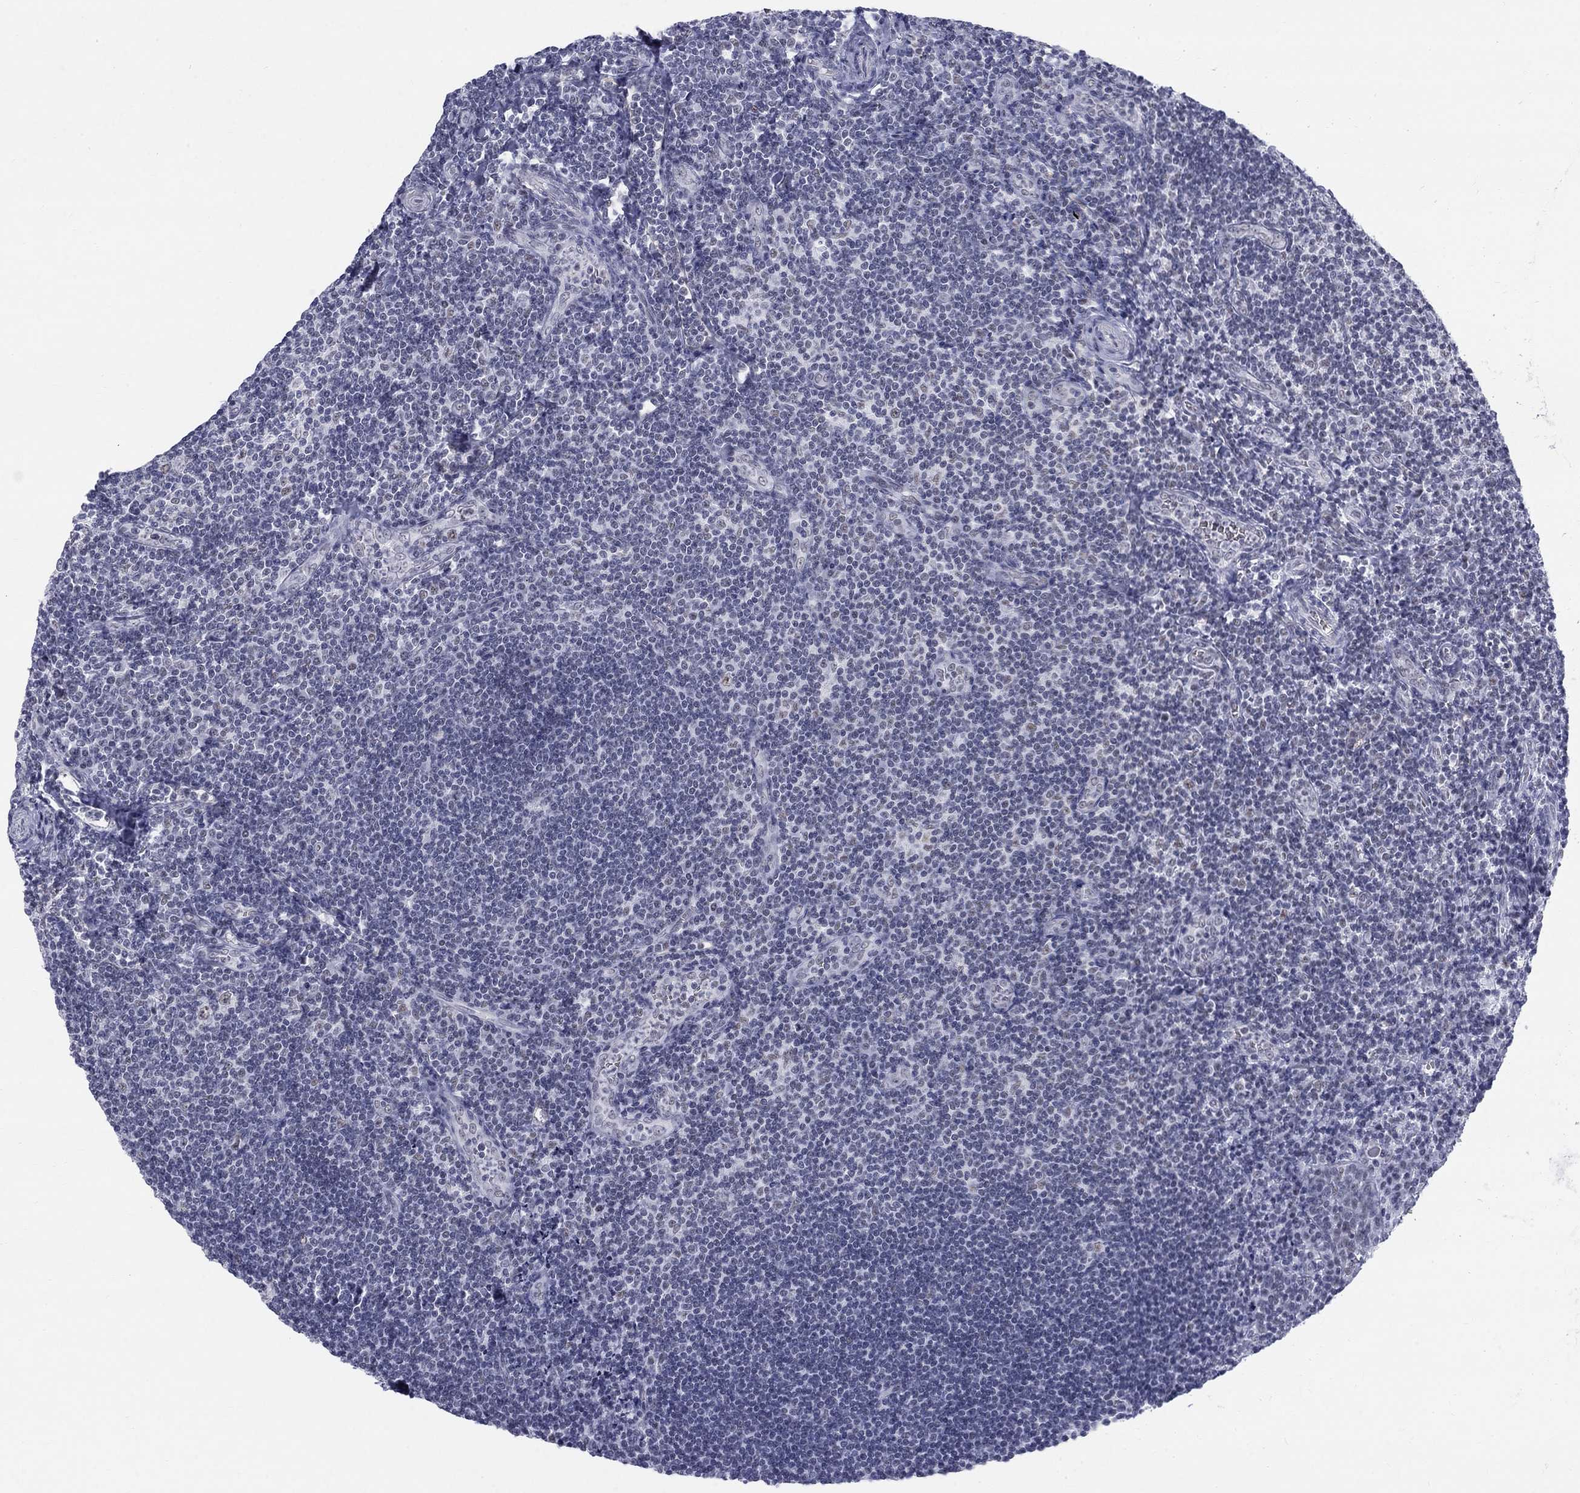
{"staining": {"intensity": "negative", "quantity": "none", "location": "none"}, "tissue": "tonsil", "cell_type": "Germinal center cells", "image_type": "normal", "snomed": [{"axis": "morphology", "description": "Normal tissue, NOS"}, {"axis": "morphology", "description": "Inflammation, NOS"}, {"axis": "topography", "description": "Tonsil"}], "caption": "This photomicrograph is of benign tonsil stained with immunohistochemistry to label a protein in brown with the nuclei are counter-stained blue. There is no expression in germinal center cells.", "gene": "DMTN", "patient": {"sex": "female", "age": 31}}